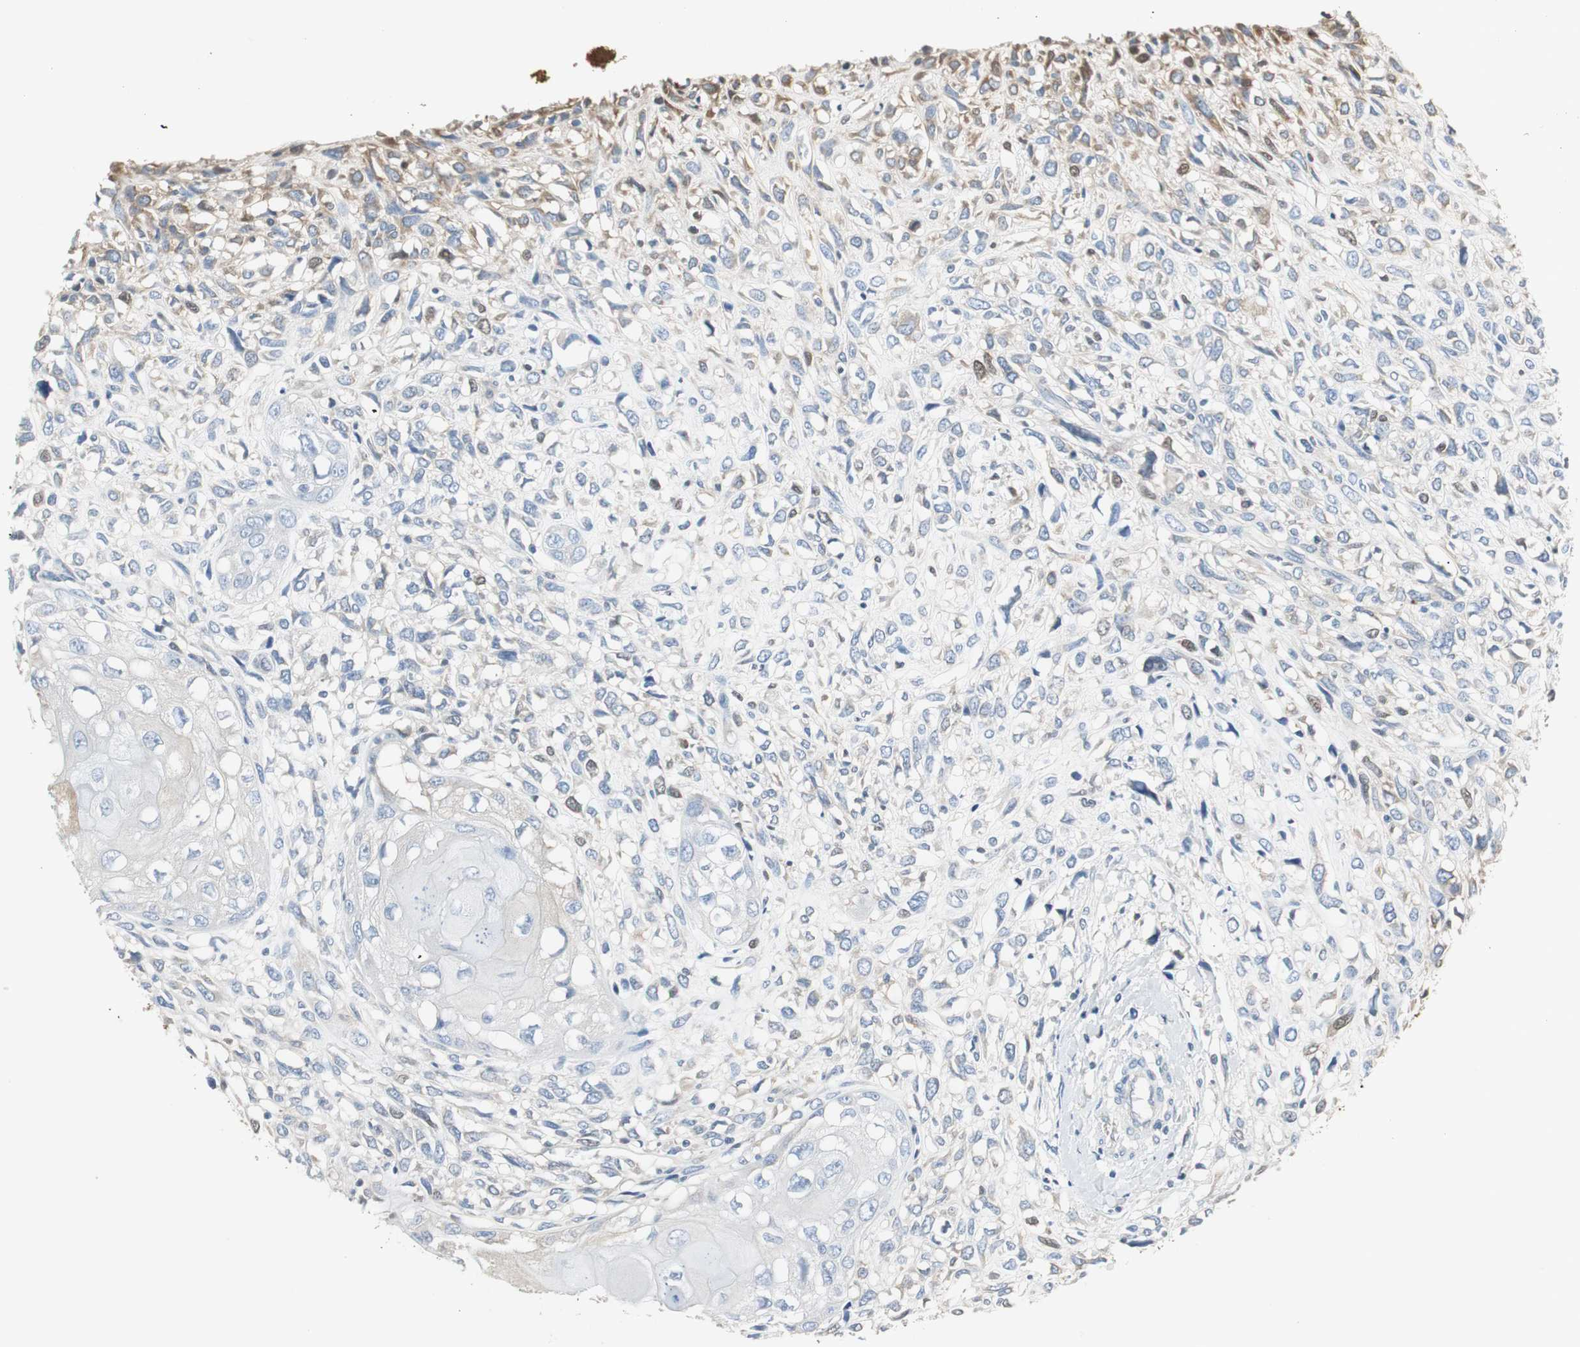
{"staining": {"intensity": "weak", "quantity": "25%-75%", "location": "cytoplasmic/membranous"}, "tissue": "head and neck cancer", "cell_type": "Tumor cells", "image_type": "cancer", "snomed": [{"axis": "morphology", "description": "Necrosis, NOS"}, {"axis": "morphology", "description": "Neoplasm, malignant, NOS"}, {"axis": "topography", "description": "Salivary gland"}, {"axis": "topography", "description": "Head-Neck"}], "caption": "Immunohistochemistry (IHC) (DAB (3,3'-diaminobenzidine)) staining of head and neck cancer shows weak cytoplasmic/membranous protein positivity in approximately 25%-75% of tumor cells.", "gene": "IGHA1", "patient": {"sex": "male", "age": 43}}